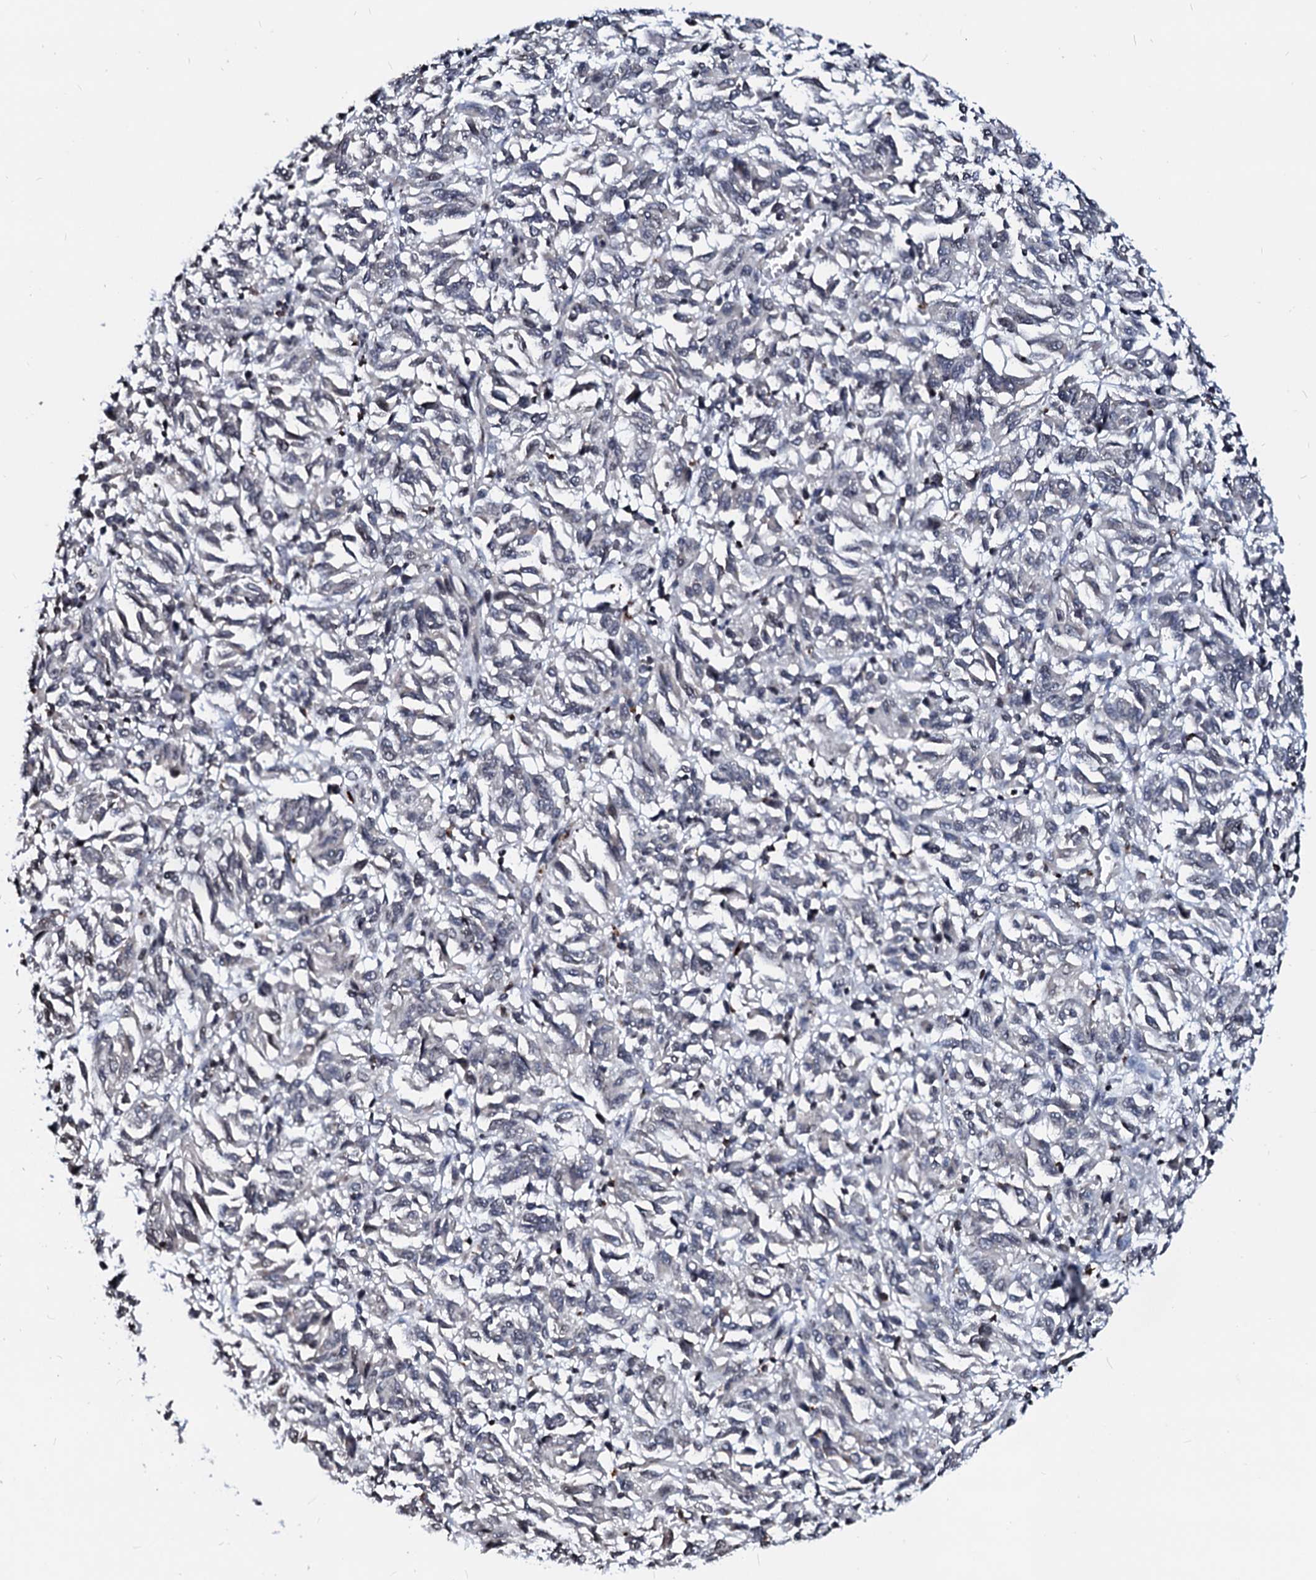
{"staining": {"intensity": "negative", "quantity": "none", "location": "none"}, "tissue": "melanoma", "cell_type": "Tumor cells", "image_type": "cancer", "snomed": [{"axis": "morphology", "description": "Malignant melanoma, Metastatic site"}, {"axis": "topography", "description": "Lung"}], "caption": "Melanoma stained for a protein using IHC demonstrates no staining tumor cells.", "gene": "LSM11", "patient": {"sex": "male", "age": 64}}